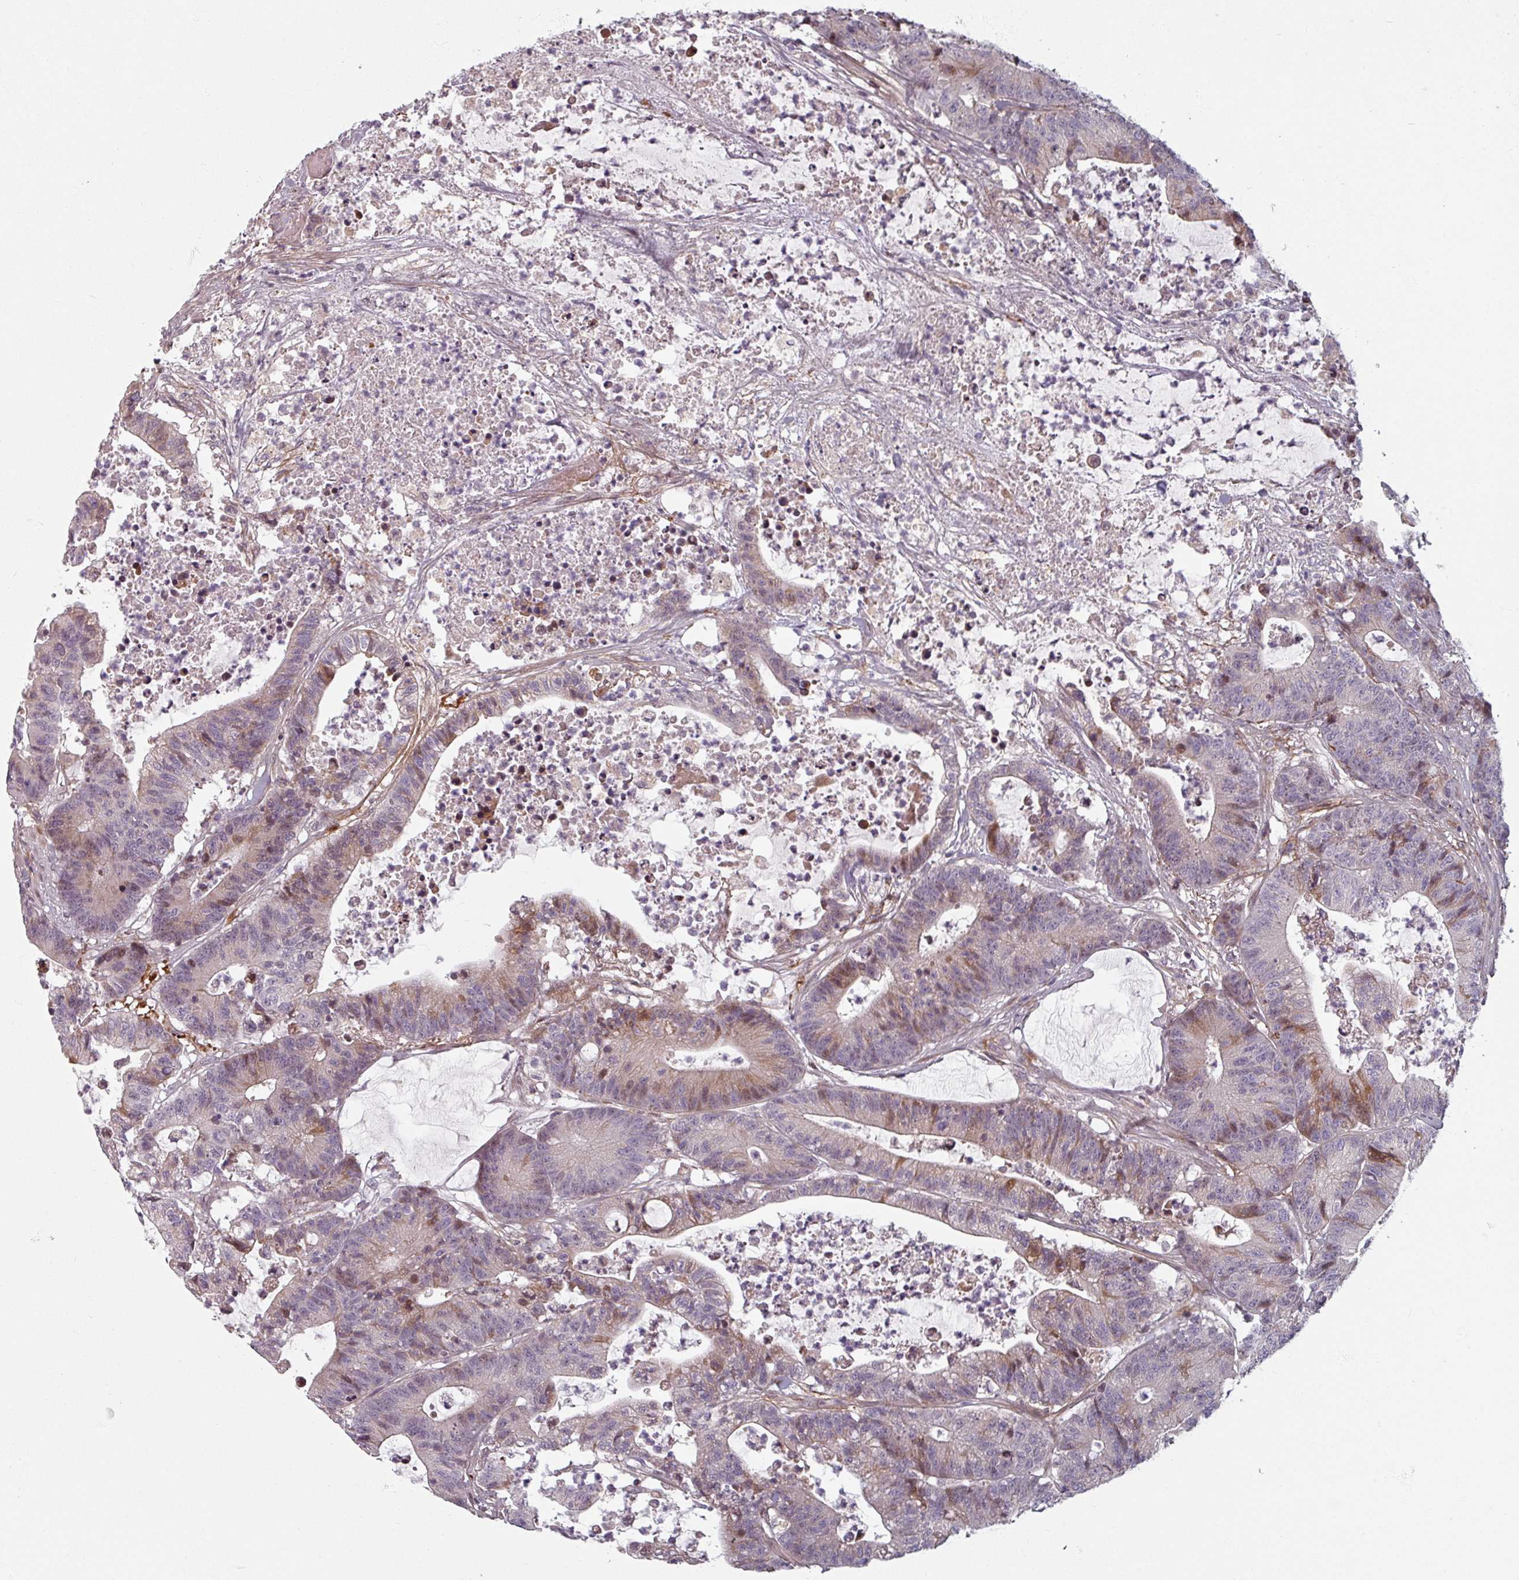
{"staining": {"intensity": "weak", "quantity": "<25%", "location": "cytoplasmic/membranous,nuclear"}, "tissue": "colorectal cancer", "cell_type": "Tumor cells", "image_type": "cancer", "snomed": [{"axis": "morphology", "description": "Adenocarcinoma, NOS"}, {"axis": "topography", "description": "Colon"}], "caption": "A high-resolution histopathology image shows immunohistochemistry (IHC) staining of colorectal cancer (adenocarcinoma), which reveals no significant positivity in tumor cells. The staining is performed using DAB (3,3'-diaminobenzidine) brown chromogen with nuclei counter-stained in using hematoxylin.", "gene": "CYB5RL", "patient": {"sex": "female", "age": 84}}